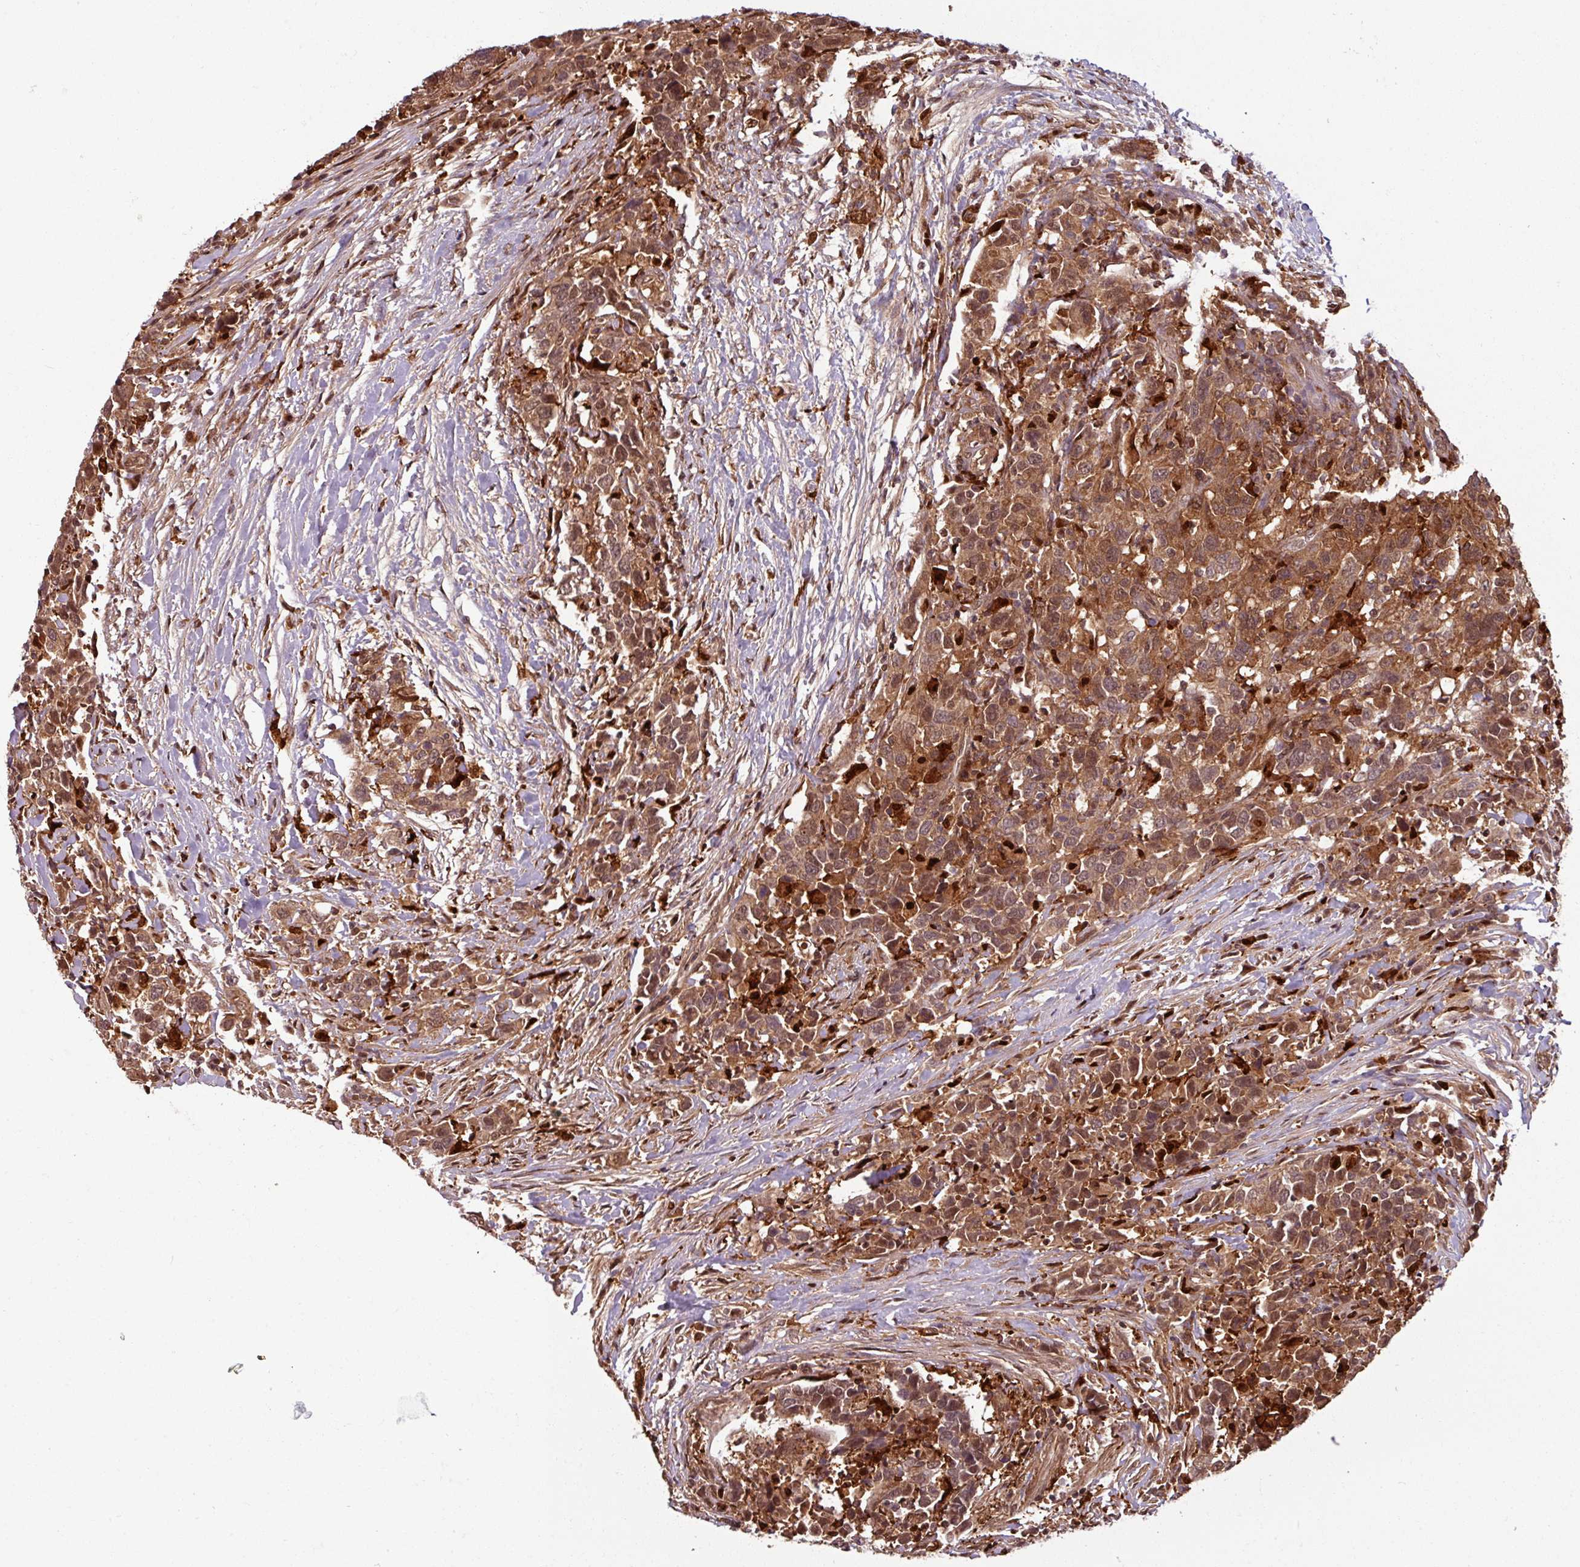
{"staining": {"intensity": "moderate", "quantity": ">75%", "location": "cytoplasmic/membranous,nuclear"}, "tissue": "urothelial cancer", "cell_type": "Tumor cells", "image_type": "cancer", "snomed": [{"axis": "morphology", "description": "Urothelial carcinoma, High grade"}, {"axis": "topography", "description": "Urinary bladder"}], "caption": "The photomicrograph displays immunohistochemical staining of urothelial cancer. There is moderate cytoplasmic/membranous and nuclear staining is present in approximately >75% of tumor cells.", "gene": "KCTD11", "patient": {"sex": "male", "age": 61}}